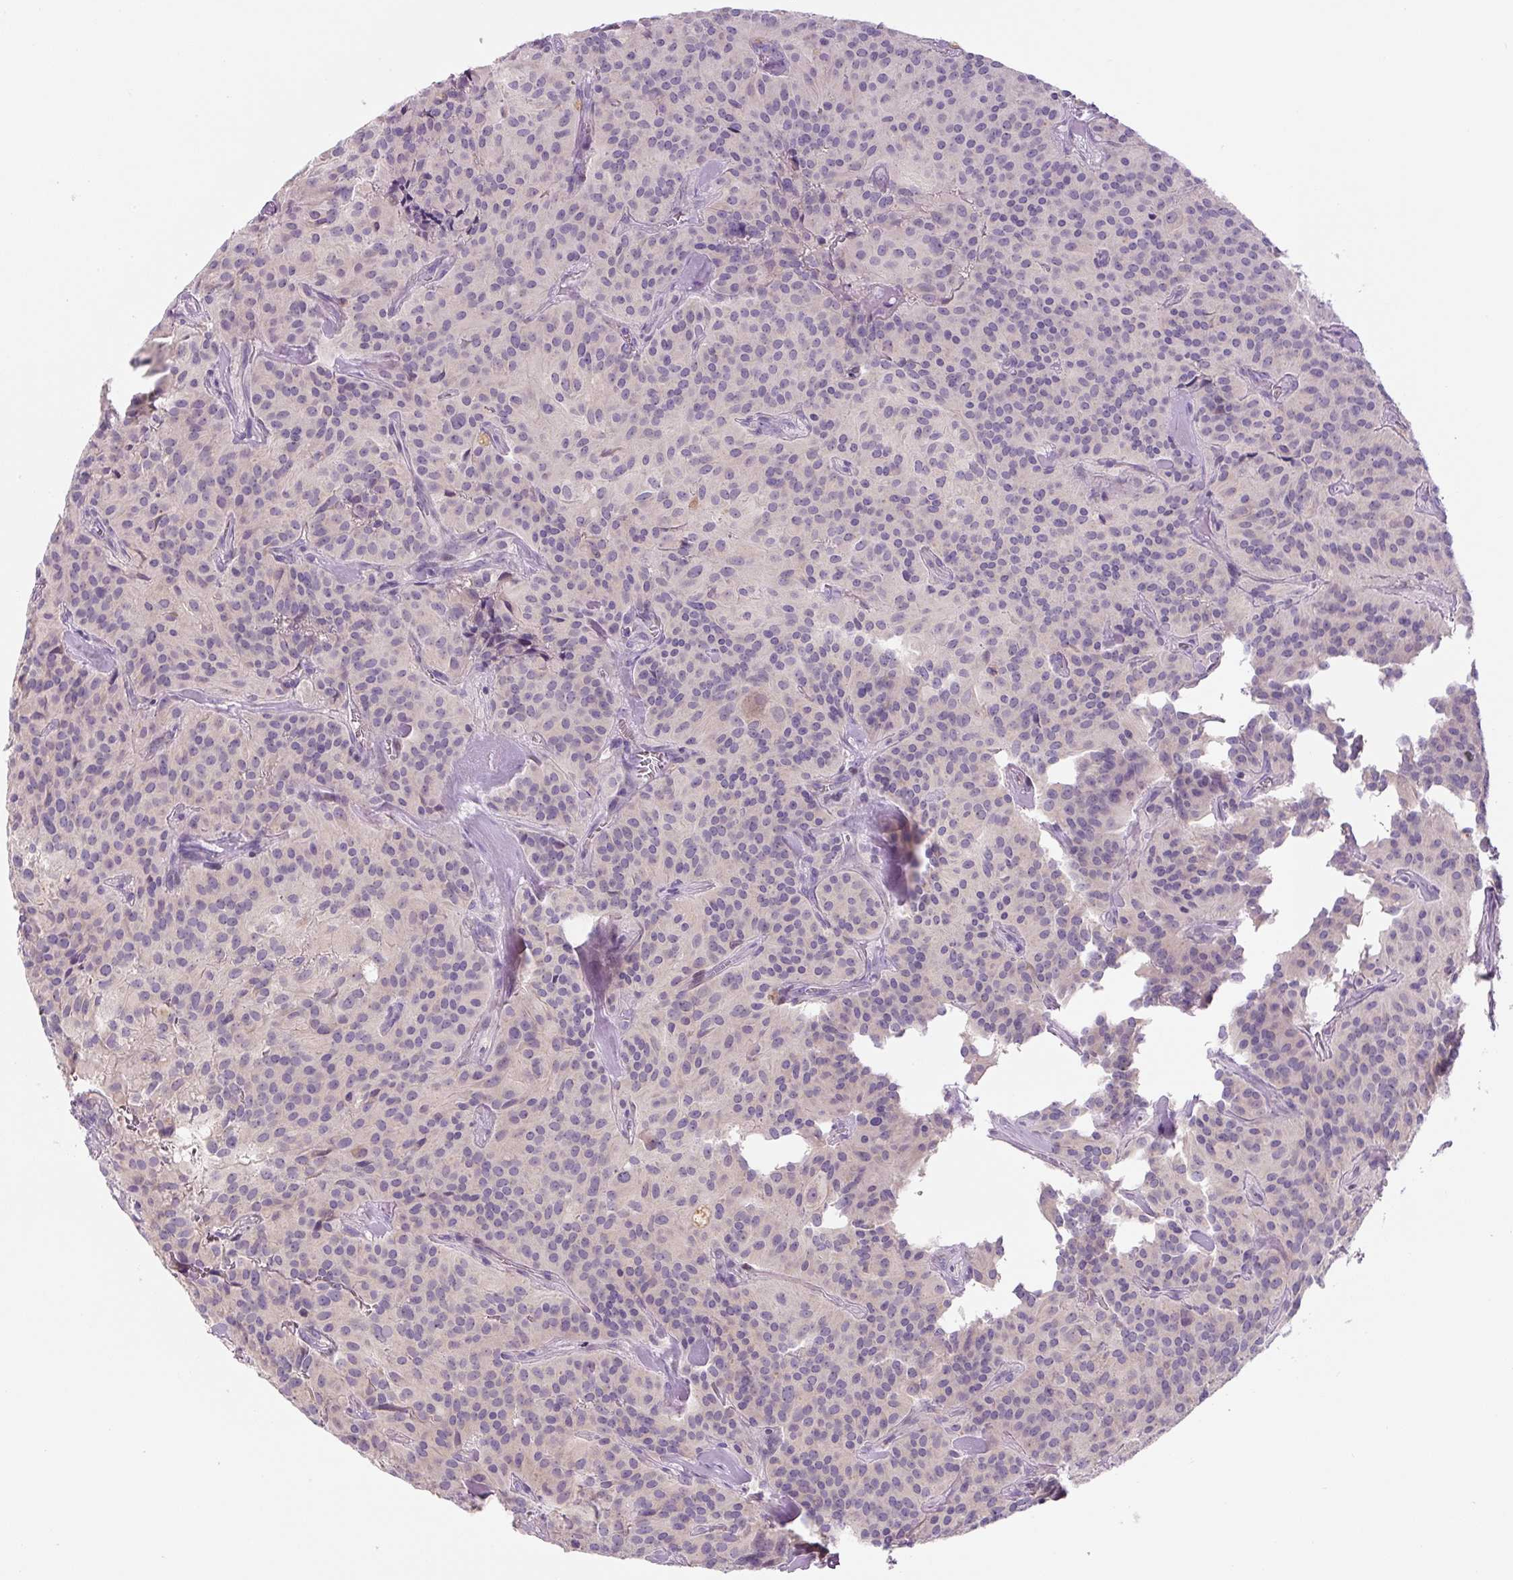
{"staining": {"intensity": "negative", "quantity": "none", "location": "none"}, "tissue": "glioma", "cell_type": "Tumor cells", "image_type": "cancer", "snomed": [{"axis": "morphology", "description": "Glioma, malignant, Low grade"}, {"axis": "topography", "description": "Brain"}], "caption": "A high-resolution histopathology image shows immunohistochemistry staining of glioma, which displays no significant expression in tumor cells.", "gene": "YIF1B", "patient": {"sex": "male", "age": 42}}